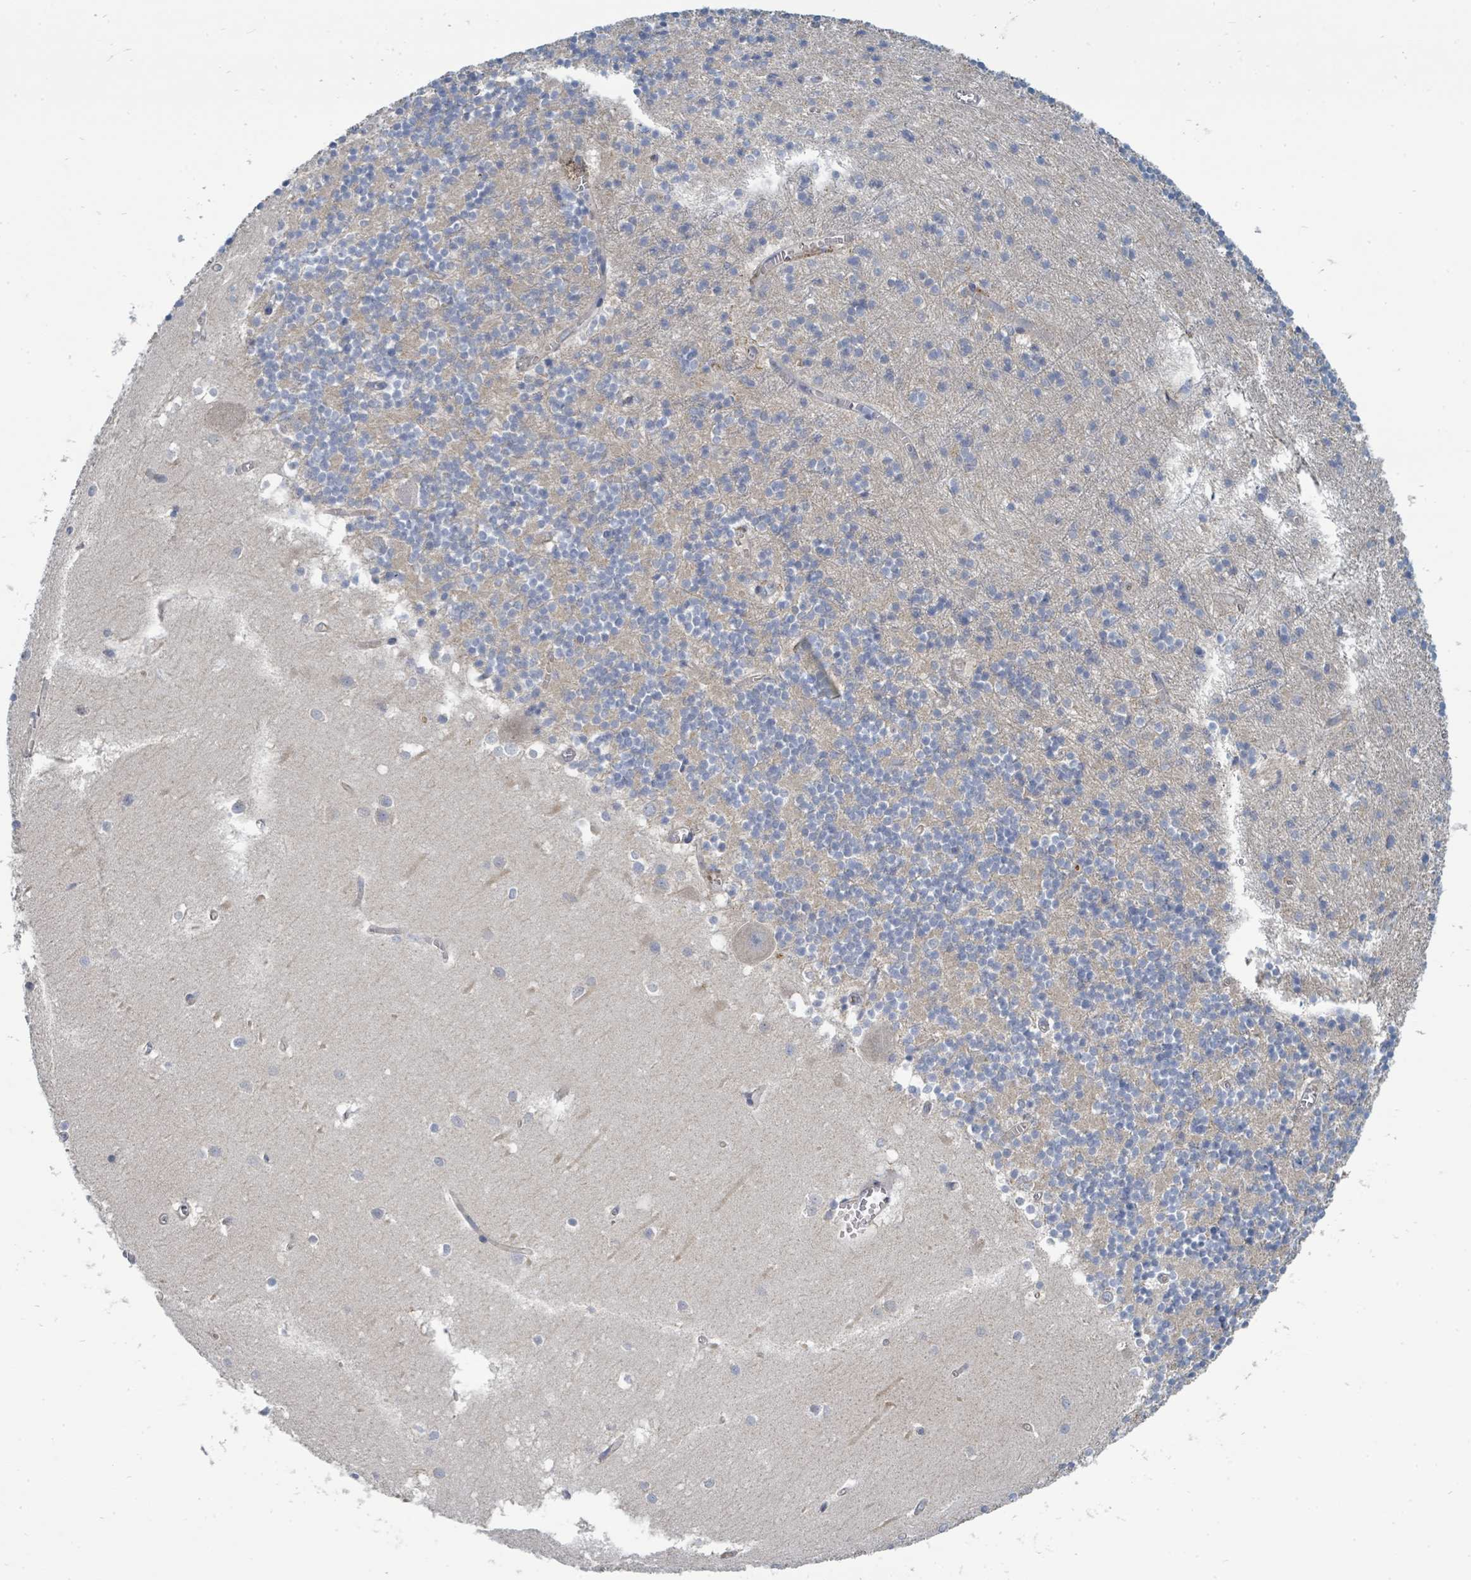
{"staining": {"intensity": "negative", "quantity": "none", "location": "none"}, "tissue": "cerebellum", "cell_type": "Cells in granular layer", "image_type": "normal", "snomed": [{"axis": "morphology", "description": "Normal tissue, NOS"}, {"axis": "topography", "description": "Cerebellum"}], "caption": "IHC micrograph of unremarkable human cerebellum stained for a protein (brown), which demonstrates no staining in cells in granular layer.", "gene": "BOLA2B", "patient": {"sex": "male", "age": 54}}